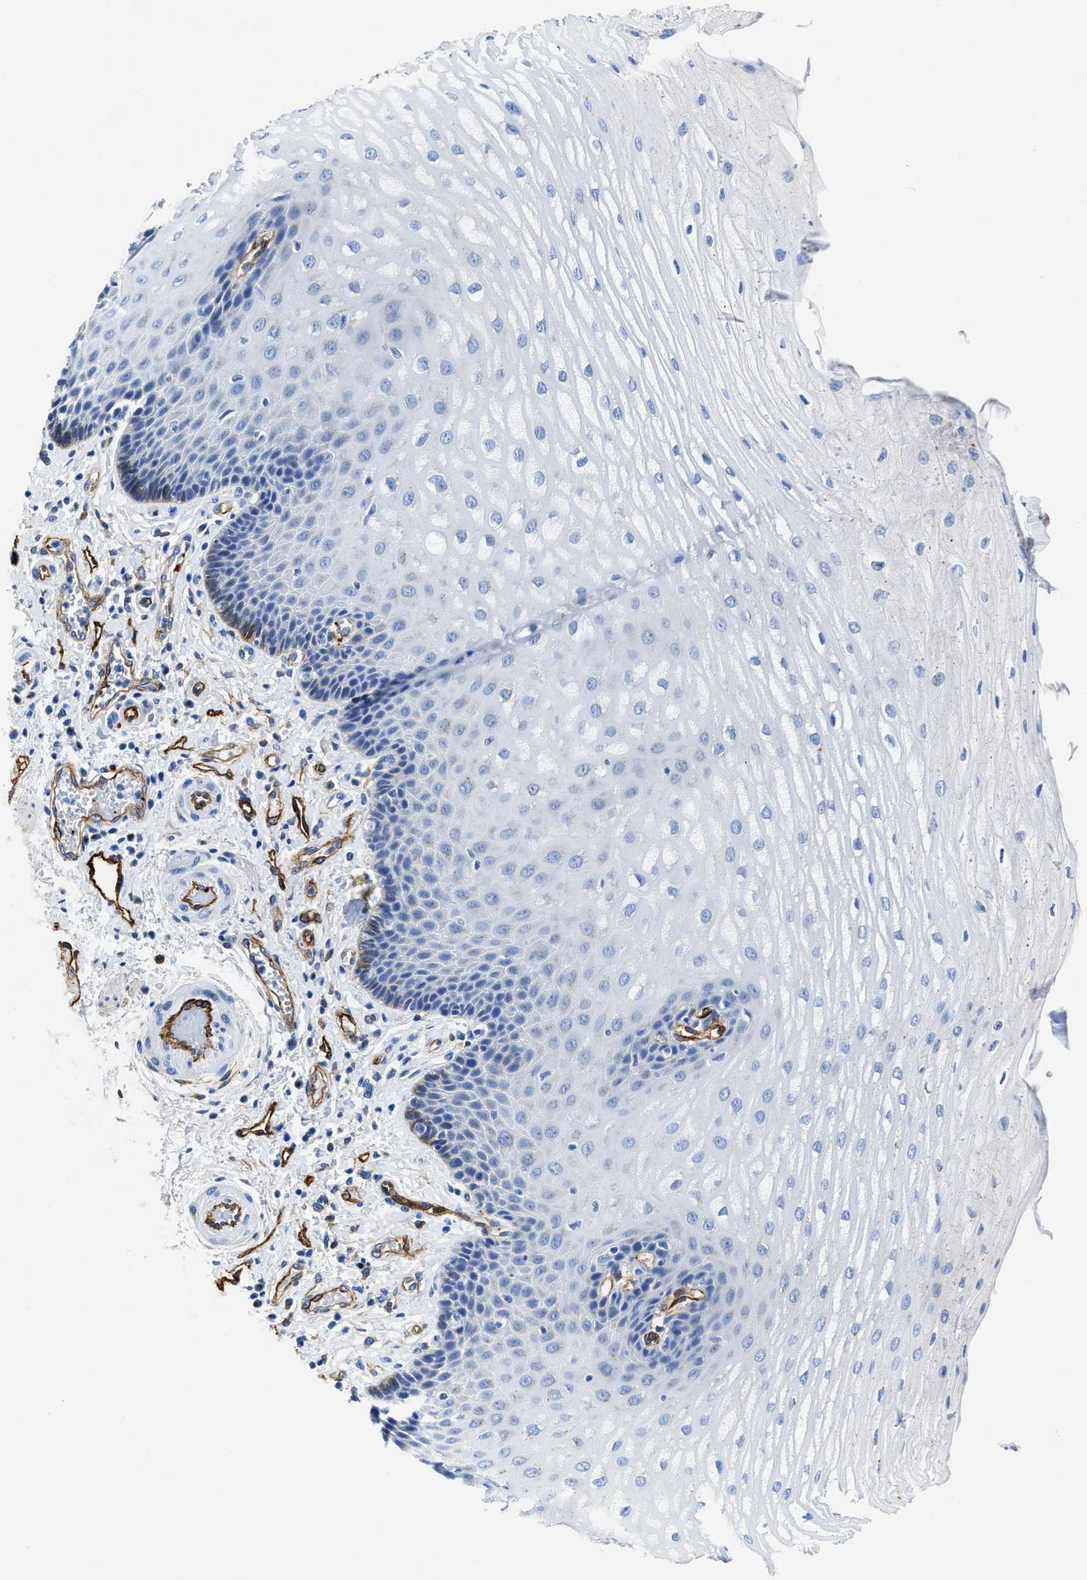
{"staining": {"intensity": "moderate", "quantity": "<25%", "location": "cytoplasmic/membranous"}, "tissue": "esophagus", "cell_type": "Squamous epithelial cells", "image_type": "normal", "snomed": [{"axis": "morphology", "description": "Normal tissue, NOS"}, {"axis": "topography", "description": "Esophagus"}], "caption": "This micrograph exhibits immunohistochemistry (IHC) staining of normal esophagus, with low moderate cytoplasmic/membranous positivity in approximately <25% of squamous epithelial cells.", "gene": "TVP23B", "patient": {"sex": "male", "age": 54}}